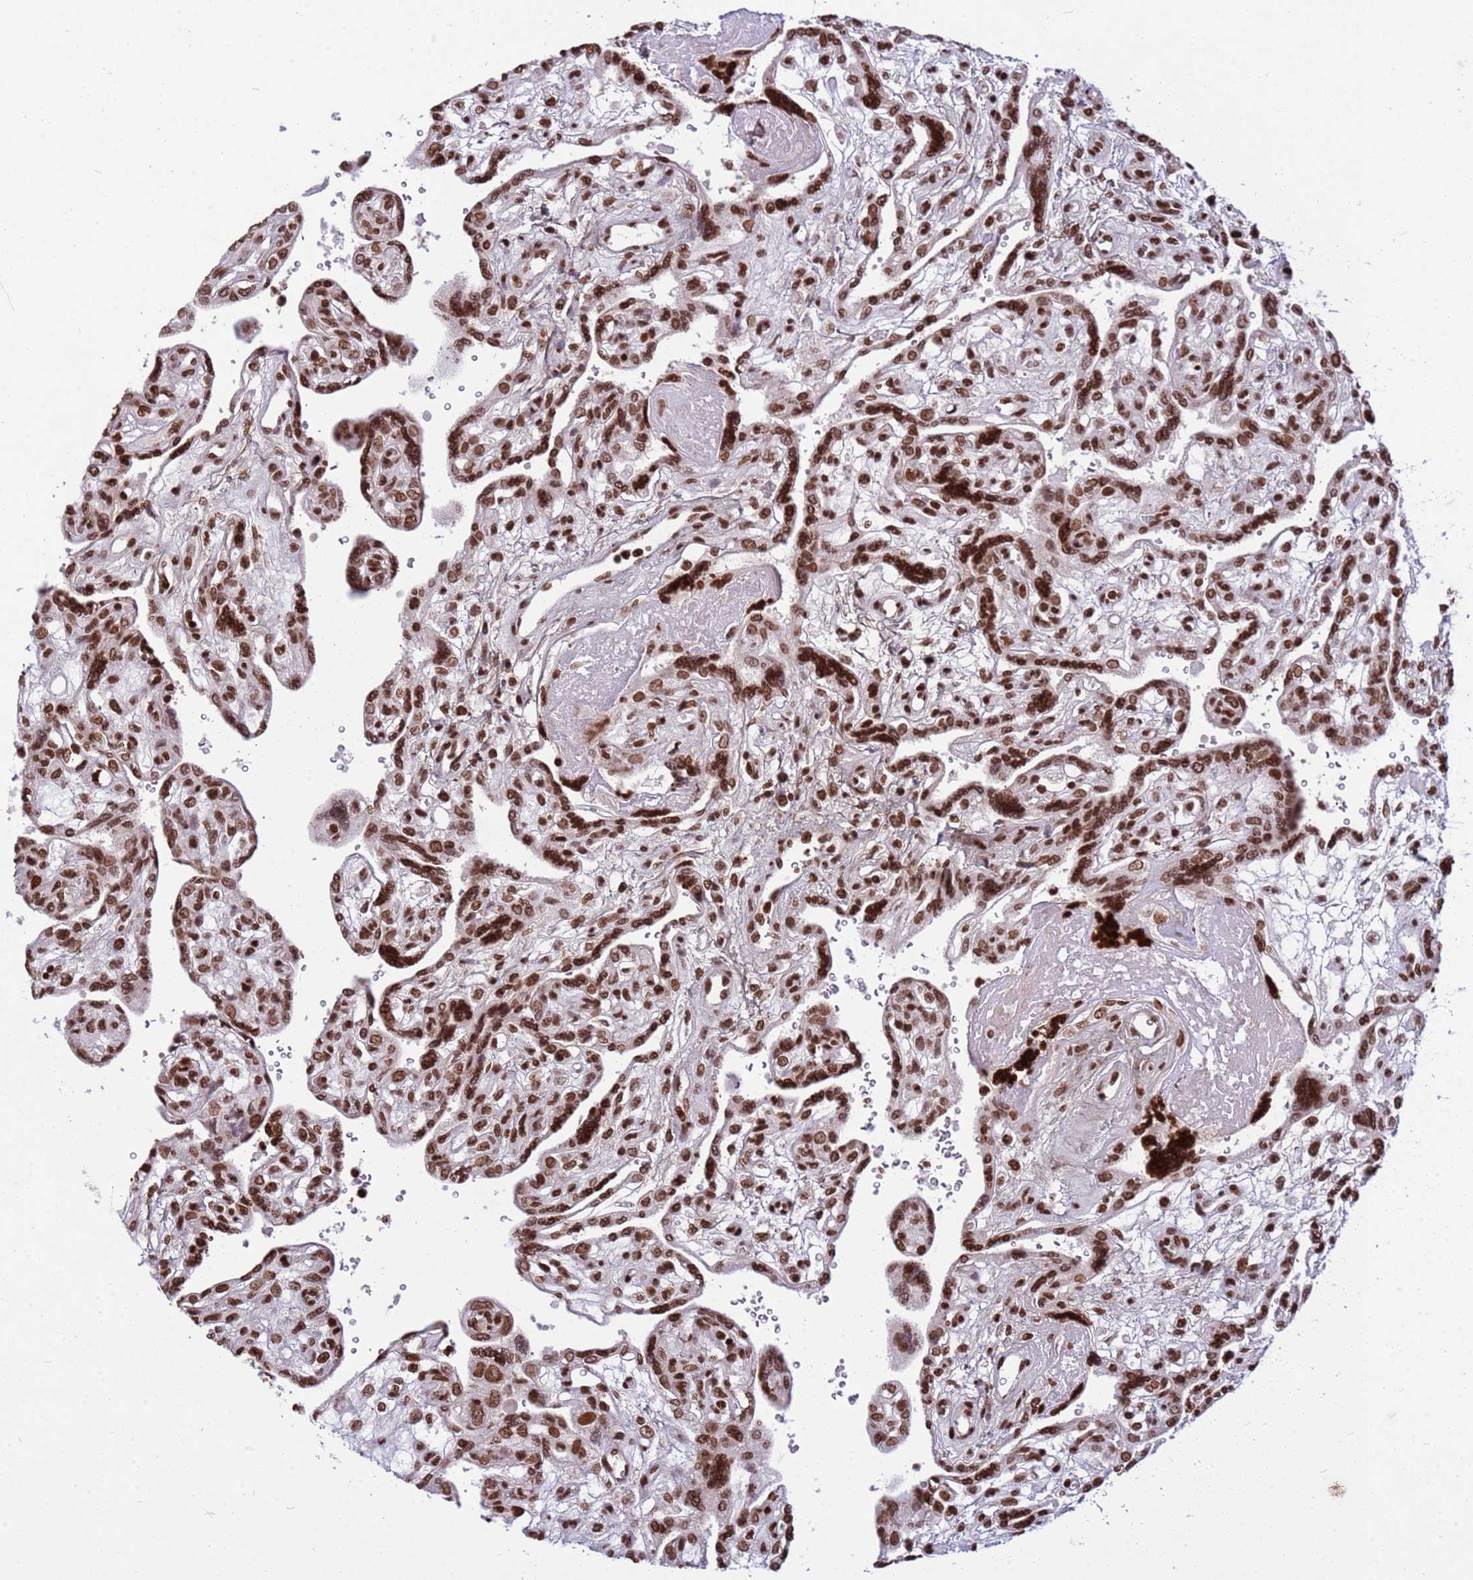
{"staining": {"intensity": "moderate", "quantity": ">75%", "location": "nuclear"}, "tissue": "placenta", "cell_type": "Decidual cells", "image_type": "normal", "snomed": [{"axis": "morphology", "description": "Normal tissue, NOS"}, {"axis": "topography", "description": "Placenta"}], "caption": "The photomicrograph reveals immunohistochemical staining of unremarkable placenta. There is moderate nuclear staining is present in about >75% of decidual cells.", "gene": "H3", "patient": {"sex": "female", "age": 39}}